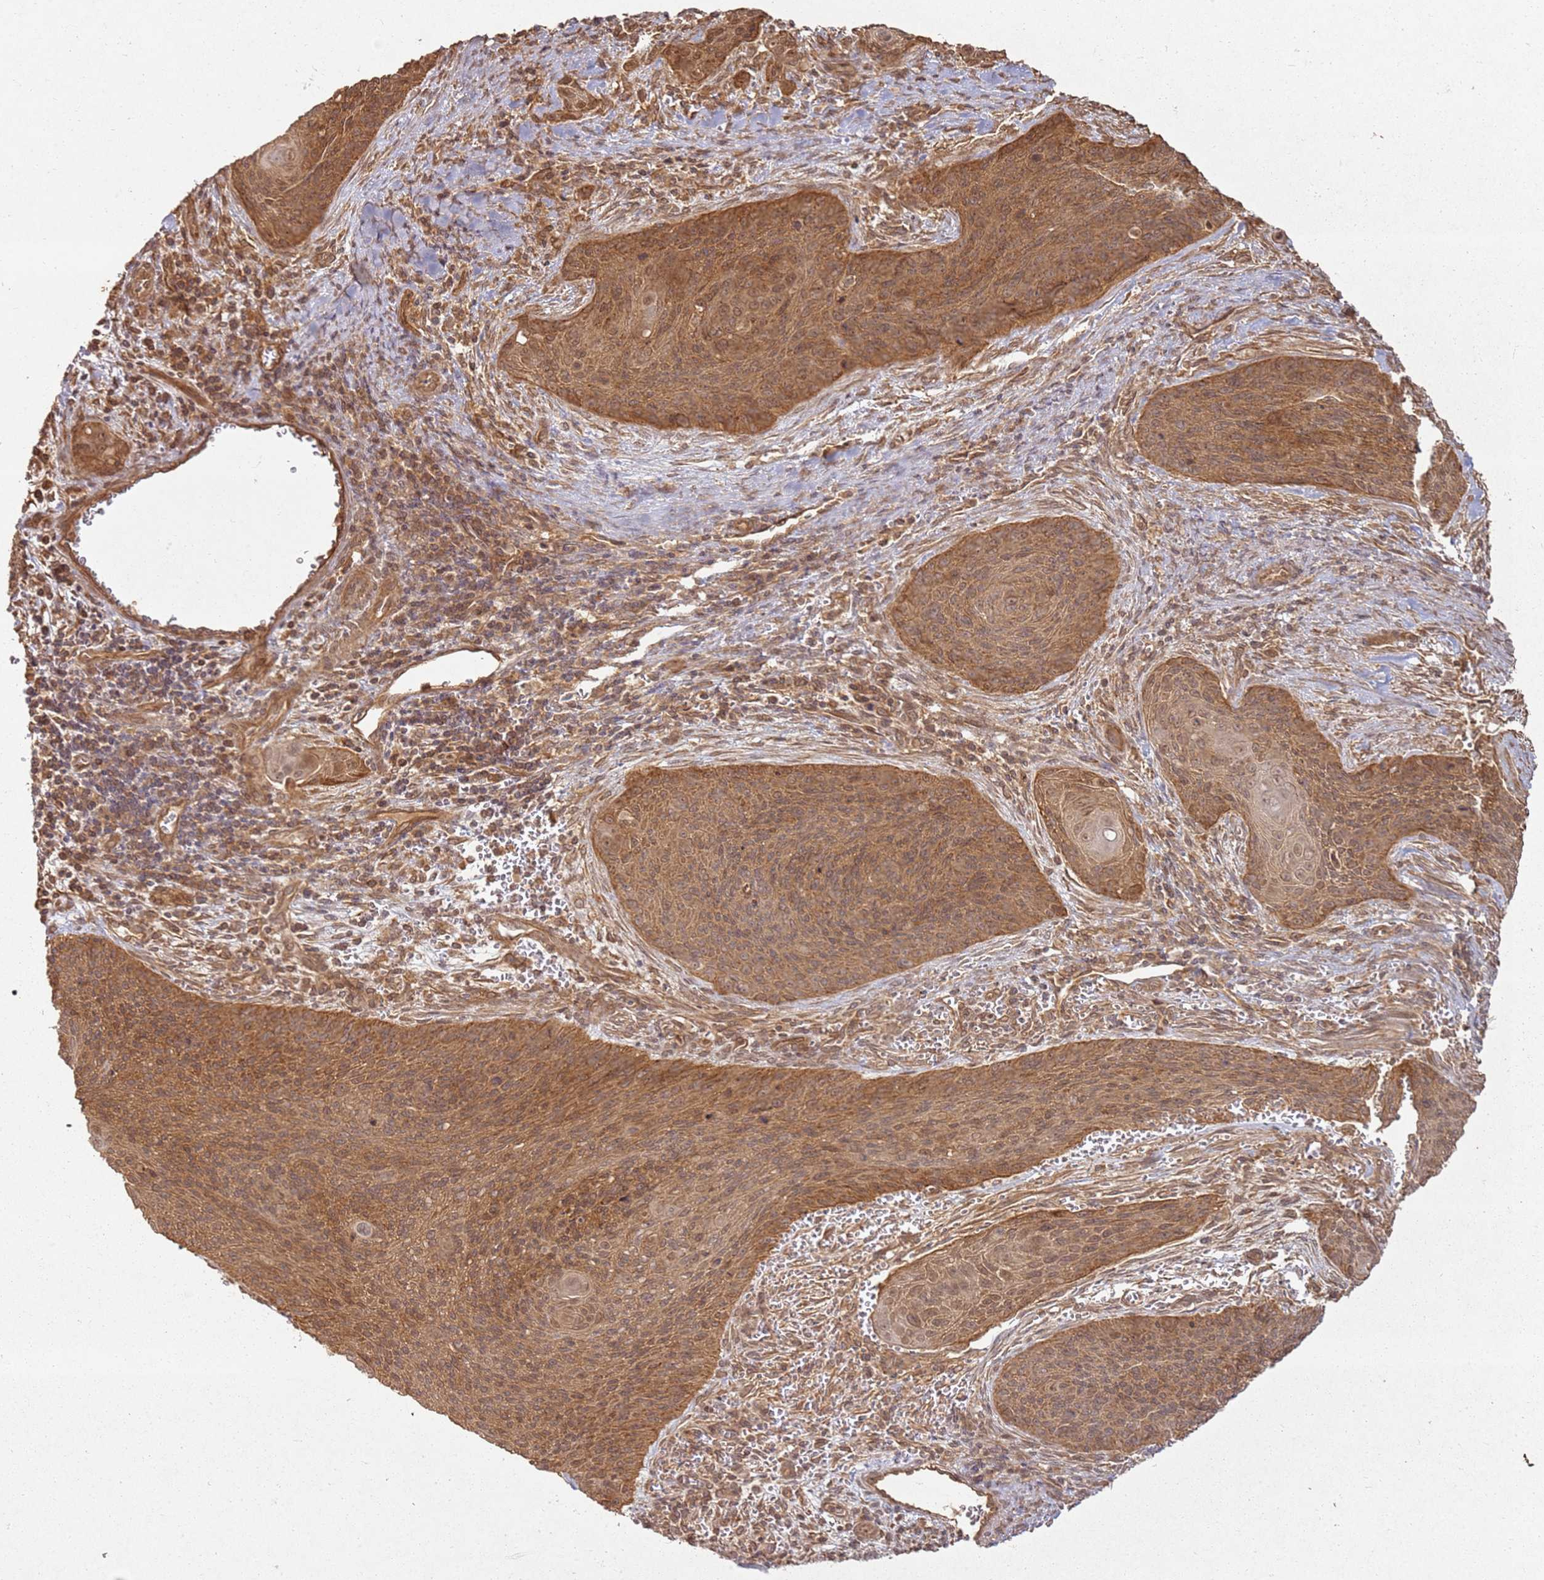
{"staining": {"intensity": "moderate", "quantity": ">75%", "location": "cytoplasmic/membranous"}, "tissue": "cervical cancer", "cell_type": "Tumor cells", "image_type": "cancer", "snomed": [{"axis": "morphology", "description": "Squamous cell carcinoma, NOS"}, {"axis": "topography", "description": "Cervix"}], "caption": "This is a micrograph of immunohistochemistry staining of cervical cancer, which shows moderate positivity in the cytoplasmic/membranous of tumor cells.", "gene": "ZNF776", "patient": {"sex": "female", "age": 55}}